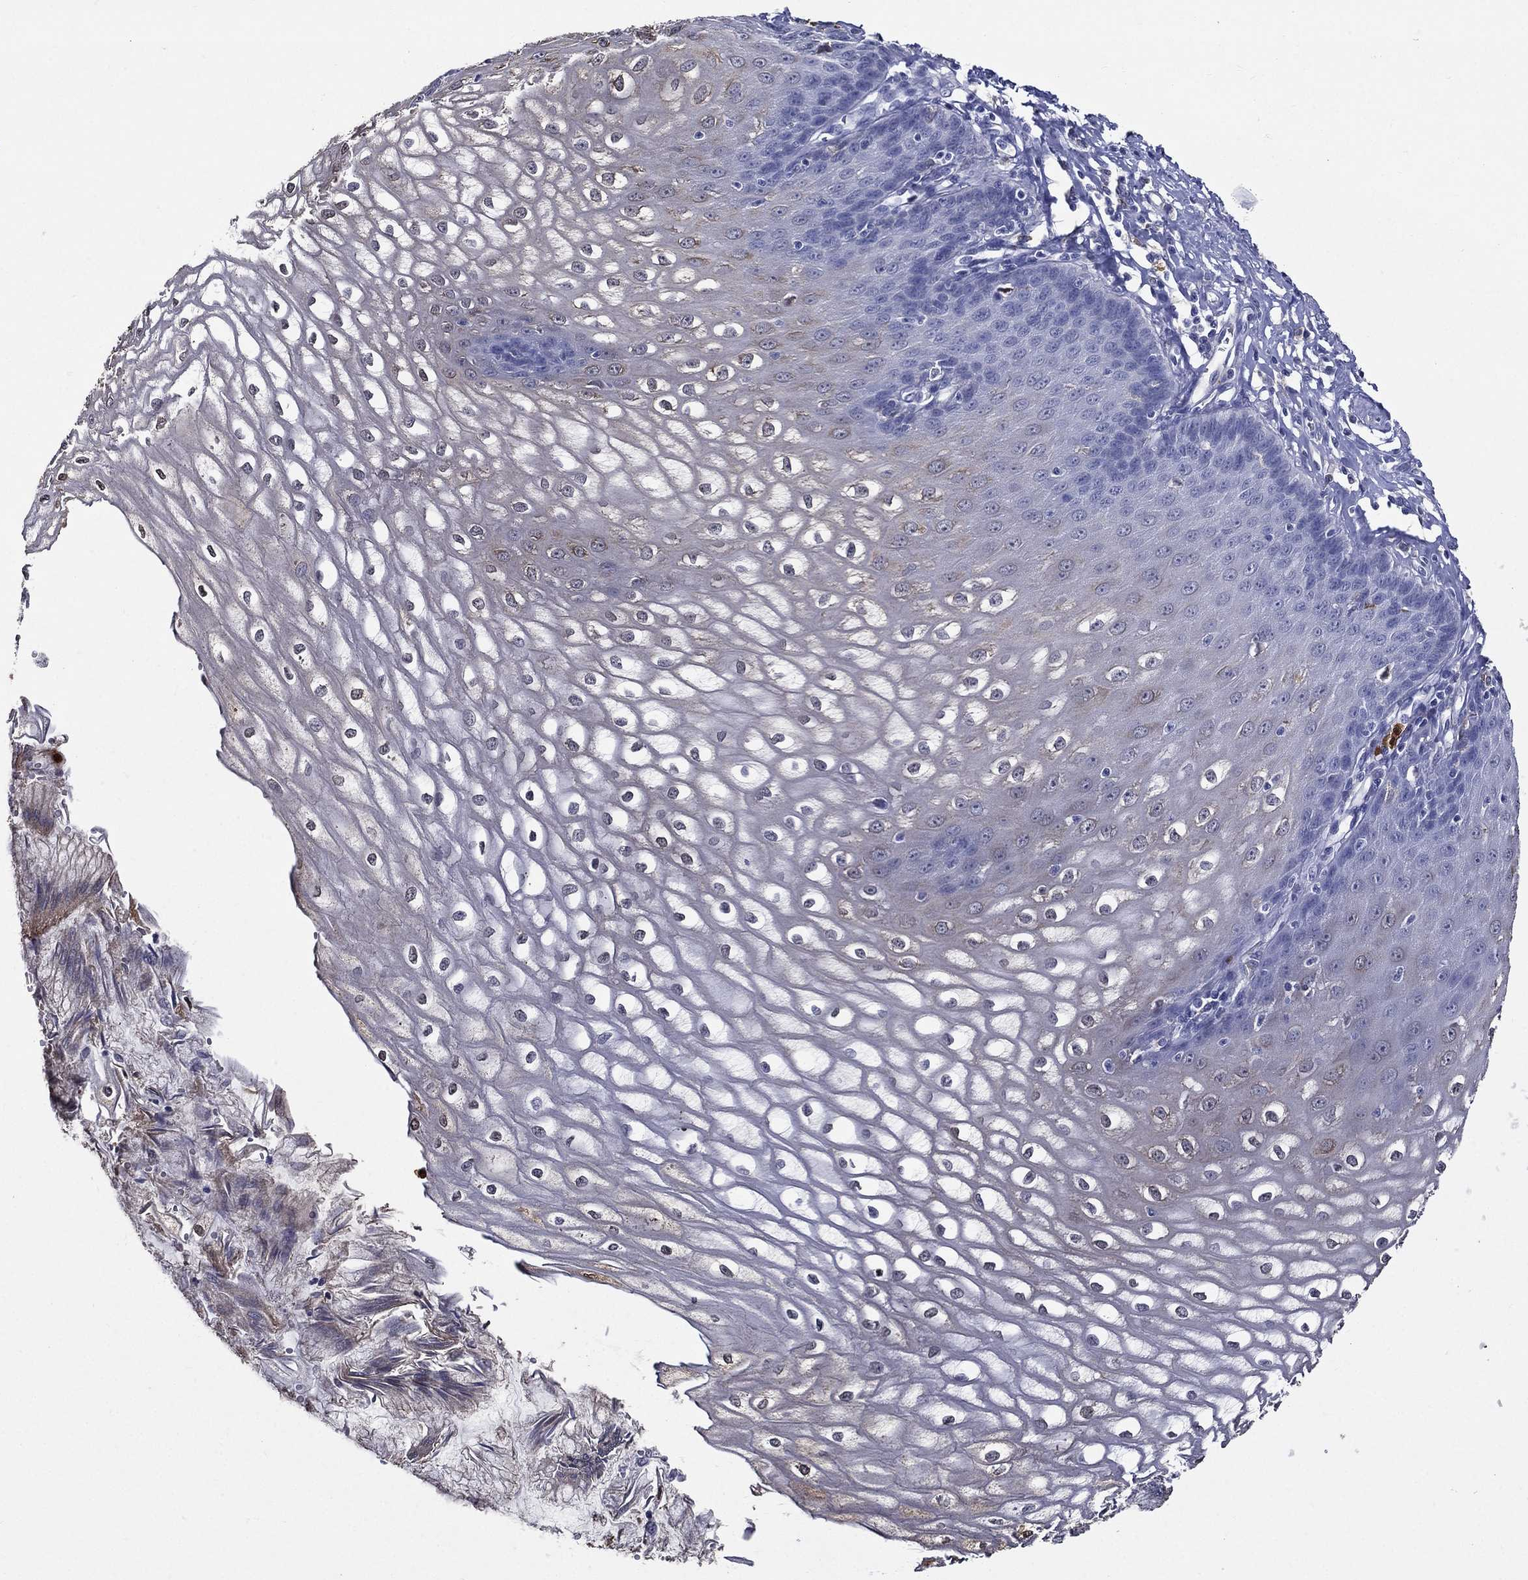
{"staining": {"intensity": "negative", "quantity": "none", "location": "none"}, "tissue": "esophagus", "cell_type": "Squamous epithelial cells", "image_type": "normal", "snomed": [{"axis": "morphology", "description": "Normal tissue, NOS"}, {"axis": "topography", "description": "Esophagus"}], "caption": "Esophagus was stained to show a protein in brown. There is no significant staining in squamous epithelial cells. The staining was performed using DAB (3,3'-diaminobenzidine) to visualize the protein expression in brown, while the nuclei were stained in blue with hematoxylin (Magnification: 20x).", "gene": "GPR171", "patient": {"sex": "male", "age": 58}}